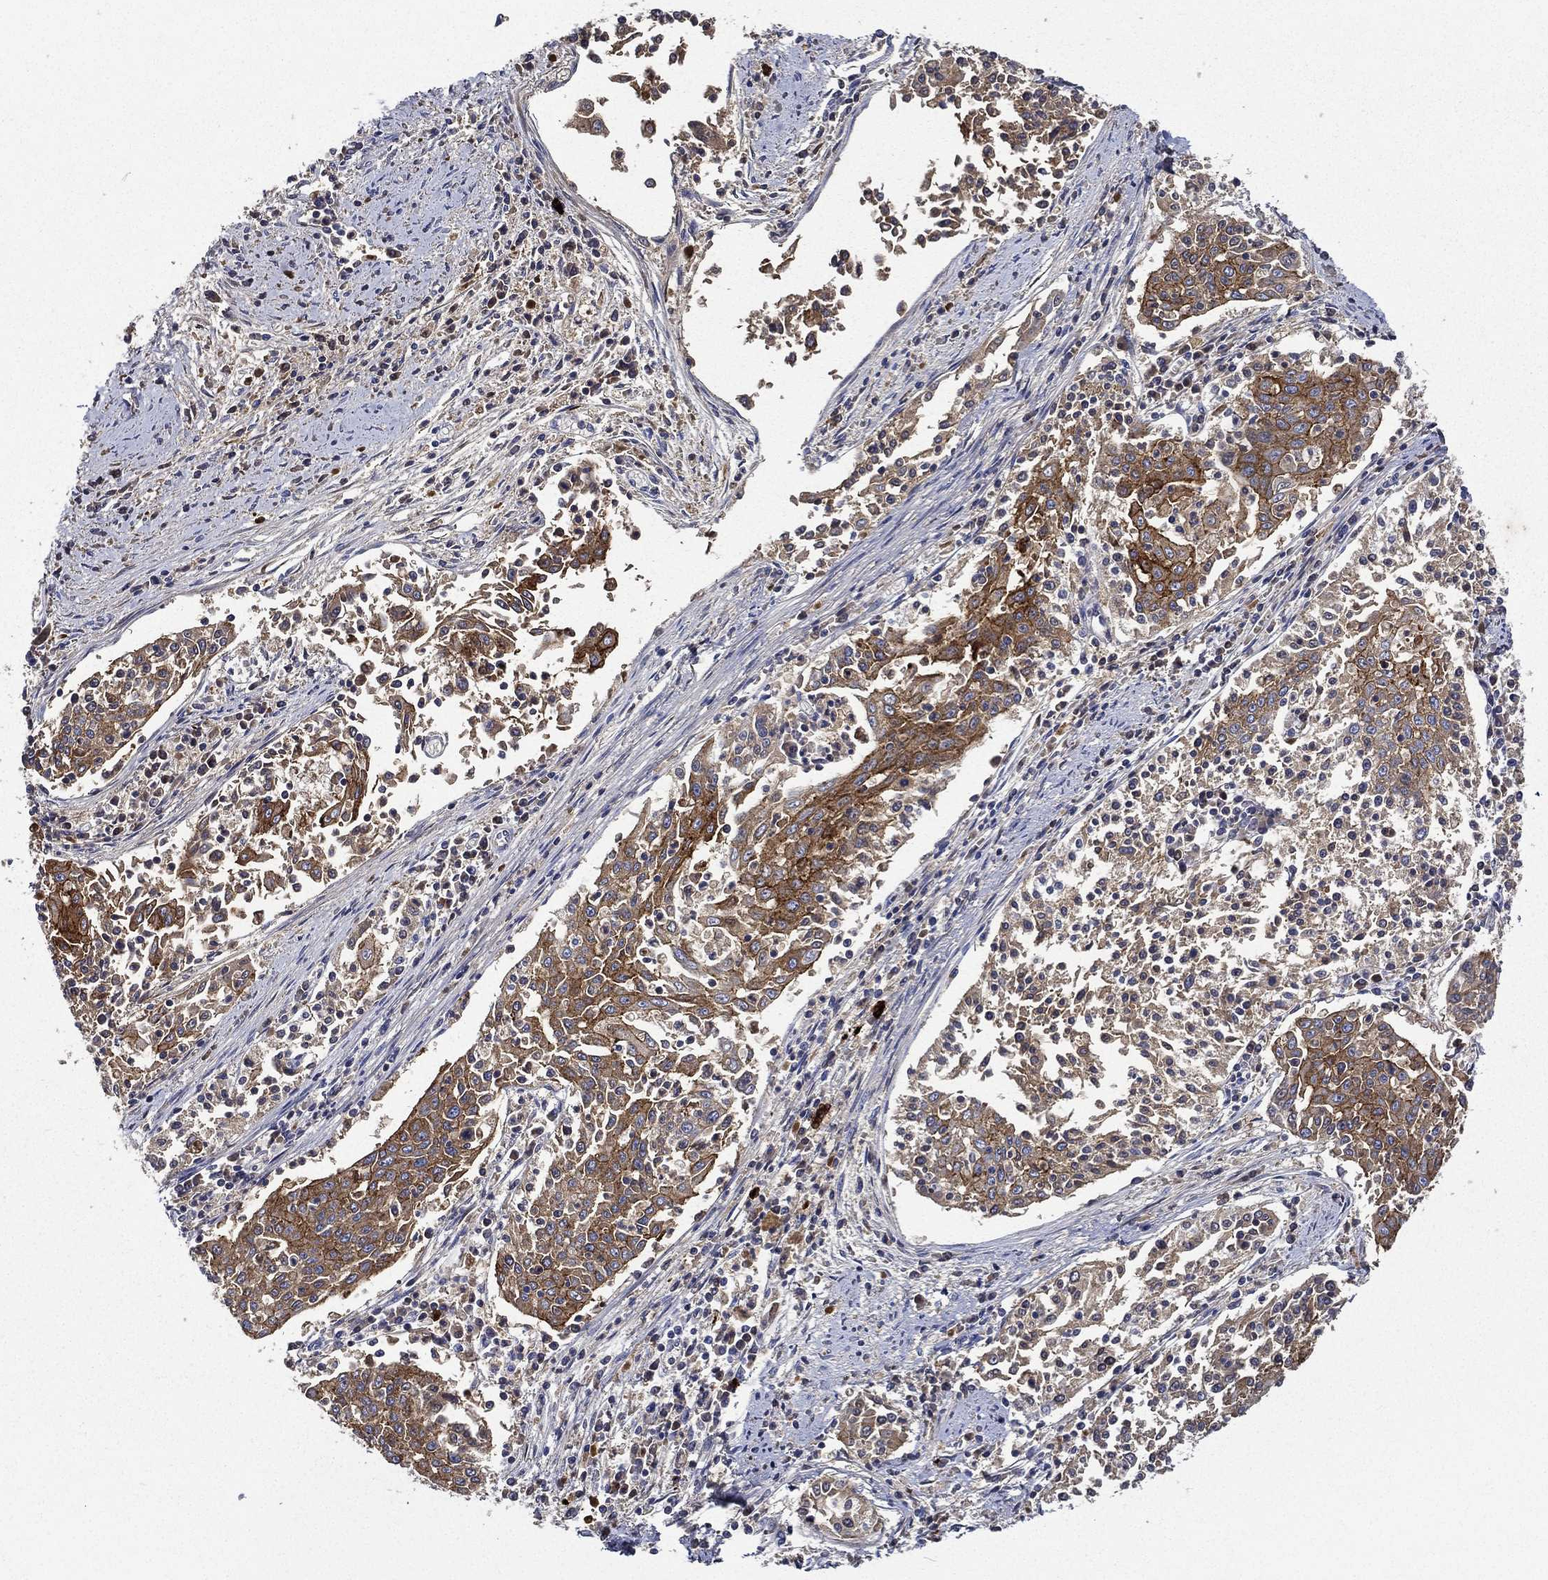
{"staining": {"intensity": "strong", "quantity": "<25%", "location": "cytoplasmic/membranous"}, "tissue": "cervical cancer", "cell_type": "Tumor cells", "image_type": "cancer", "snomed": [{"axis": "morphology", "description": "Squamous cell carcinoma, NOS"}, {"axis": "topography", "description": "Cervix"}], "caption": "Human squamous cell carcinoma (cervical) stained with a brown dye shows strong cytoplasmic/membranous positive positivity in about <25% of tumor cells.", "gene": "TMPRSS11D", "patient": {"sex": "female", "age": 41}}